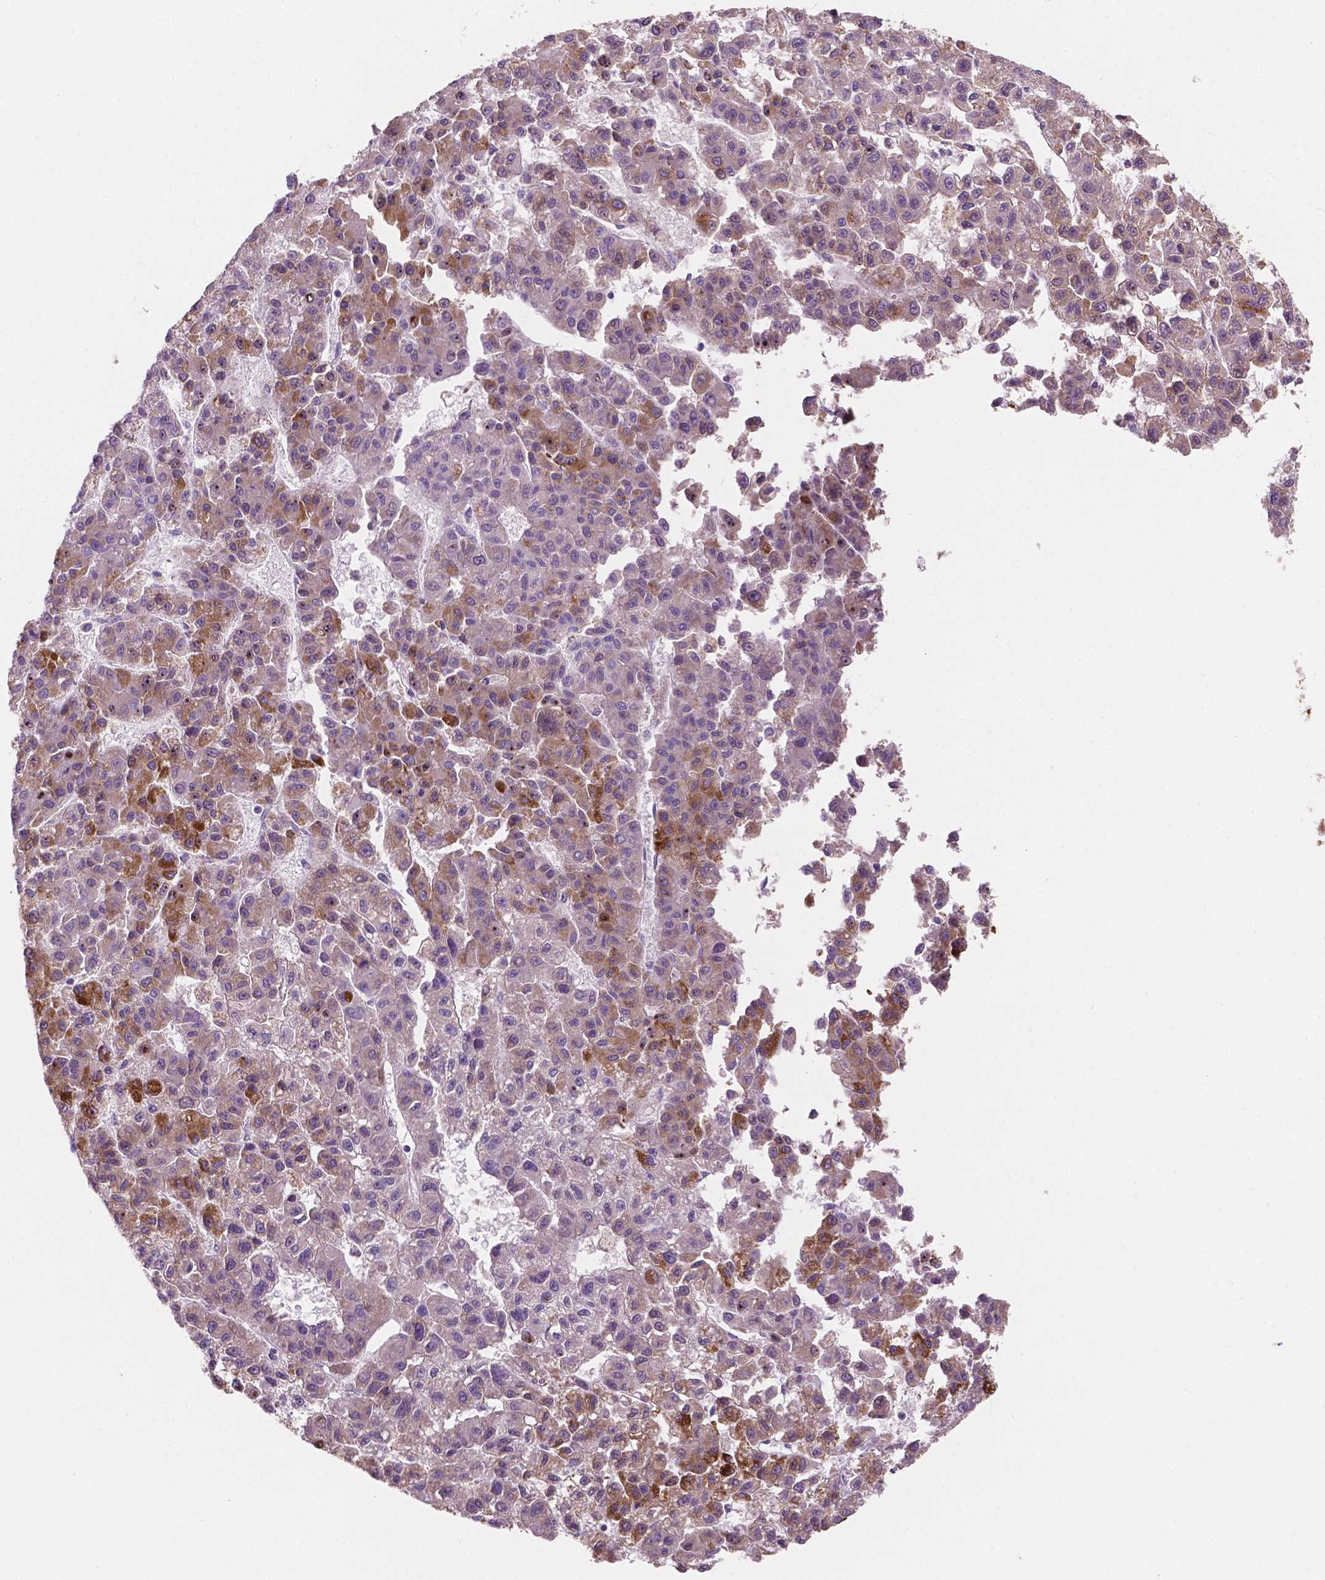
{"staining": {"intensity": "moderate", "quantity": "25%-75%", "location": "cytoplasmic/membranous"}, "tissue": "liver cancer", "cell_type": "Tumor cells", "image_type": "cancer", "snomed": [{"axis": "morphology", "description": "Carcinoma, Hepatocellular, NOS"}, {"axis": "topography", "description": "Liver"}], "caption": "Immunohistochemical staining of human liver cancer reveals medium levels of moderate cytoplasmic/membranous protein expression in about 25%-75% of tumor cells. (DAB = brown stain, brightfield microscopy at high magnification).", "gene": "LRP1B", "patient": {"sex": "male", "age": 70}}